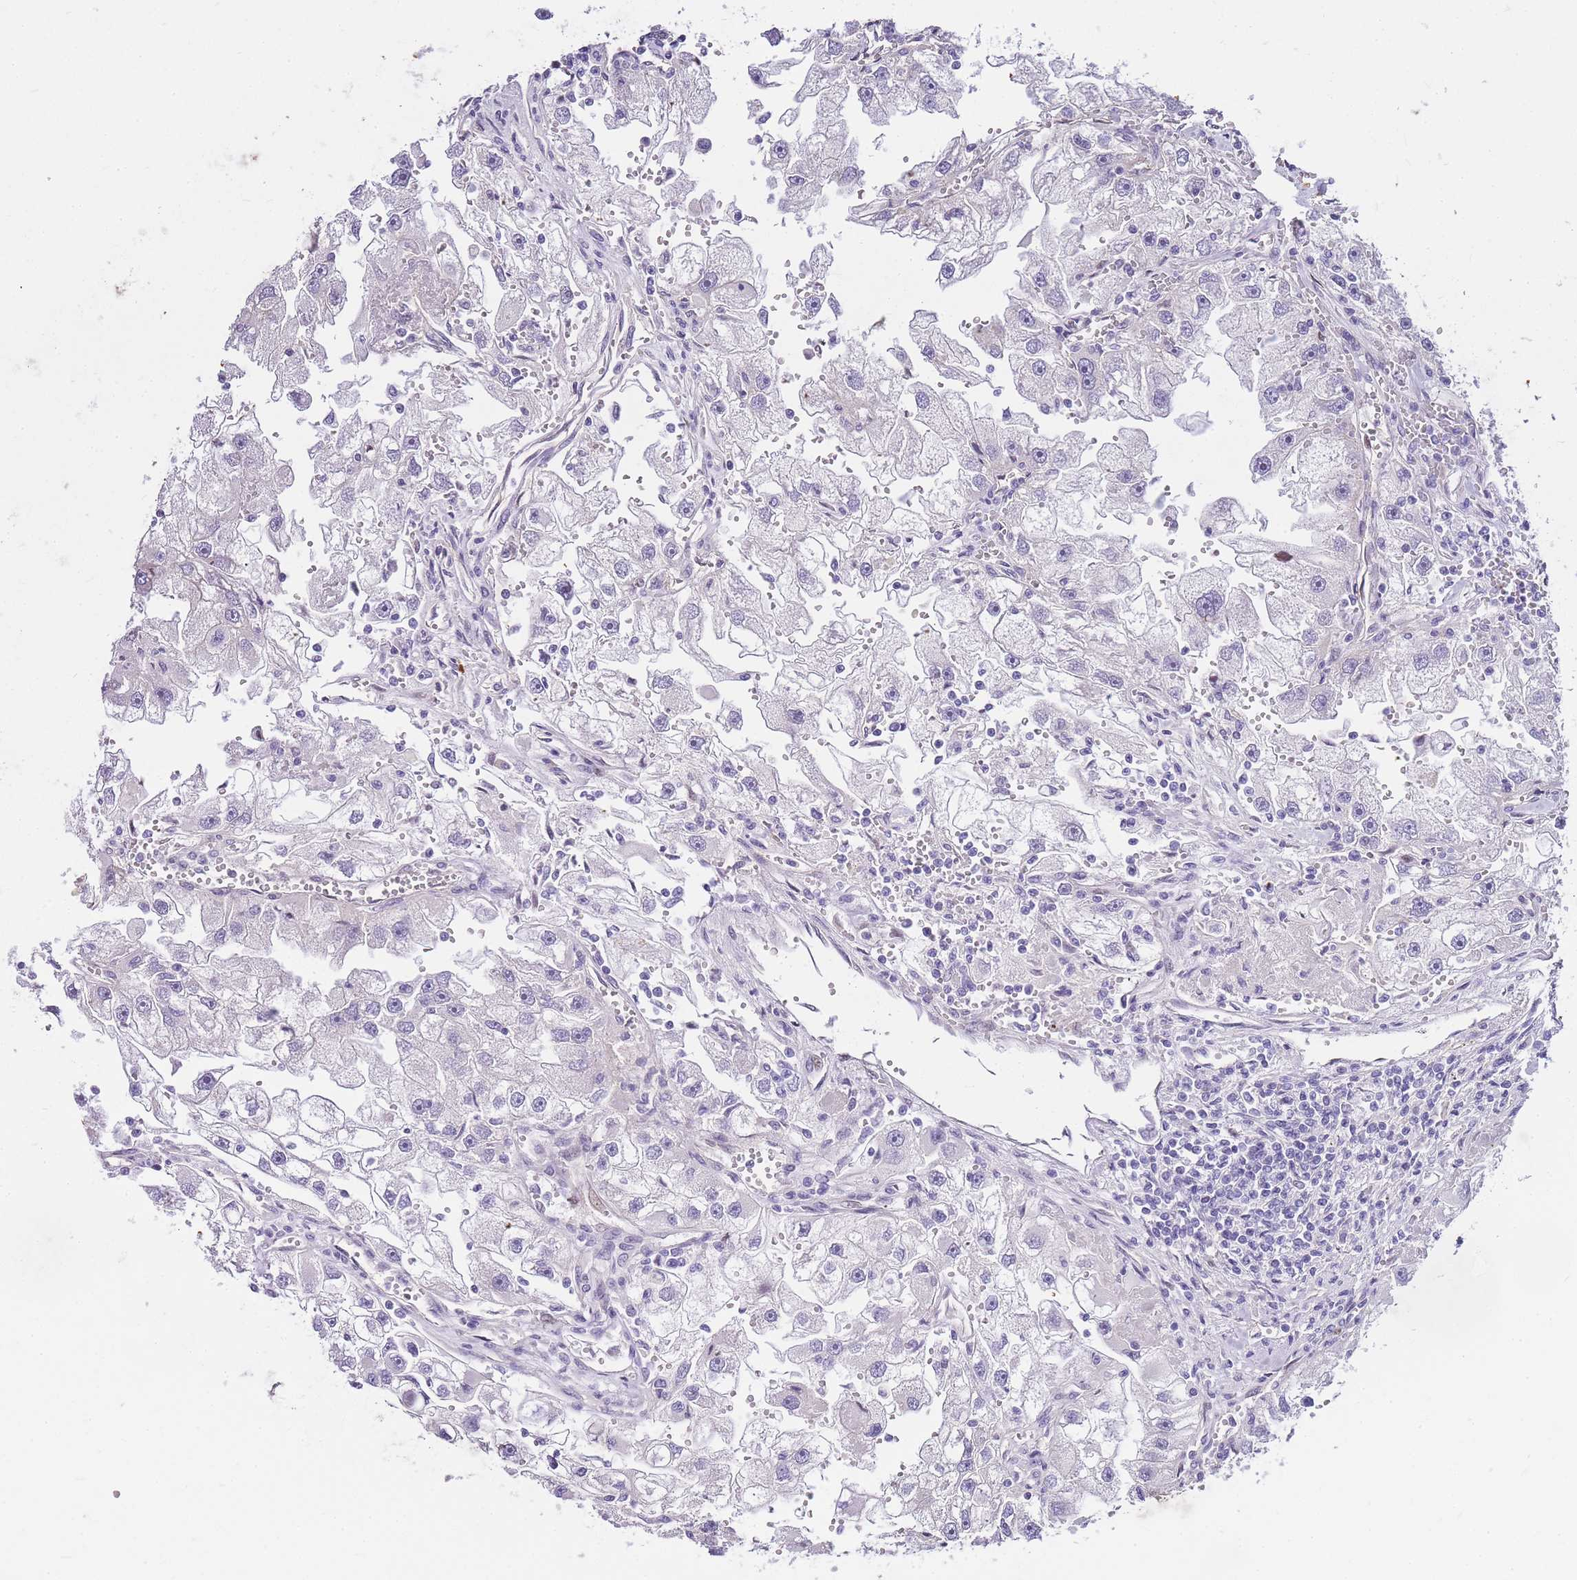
{"staining": {"intensity": "negative", "quantity": "none", "location": "none"}, "tissue": "renal cancer", "cell_type": "Tumor cells", "image_type": "cancer", "snomed": [{"axis": "morphology", "description": "Adenocarcinoma, NOS"}, {"axis": "topography", "description": "Kidney"}], "caption": "Tumor cells show no significant protein expression in renal cancer. The staining is performed using DAB (3,3'-diaminobenzidine) brown chromogen with nuclei counter-stained in using hematoxylin.", "gene": "CLBA1", "patient": {"sex": "male", "age": 63}}